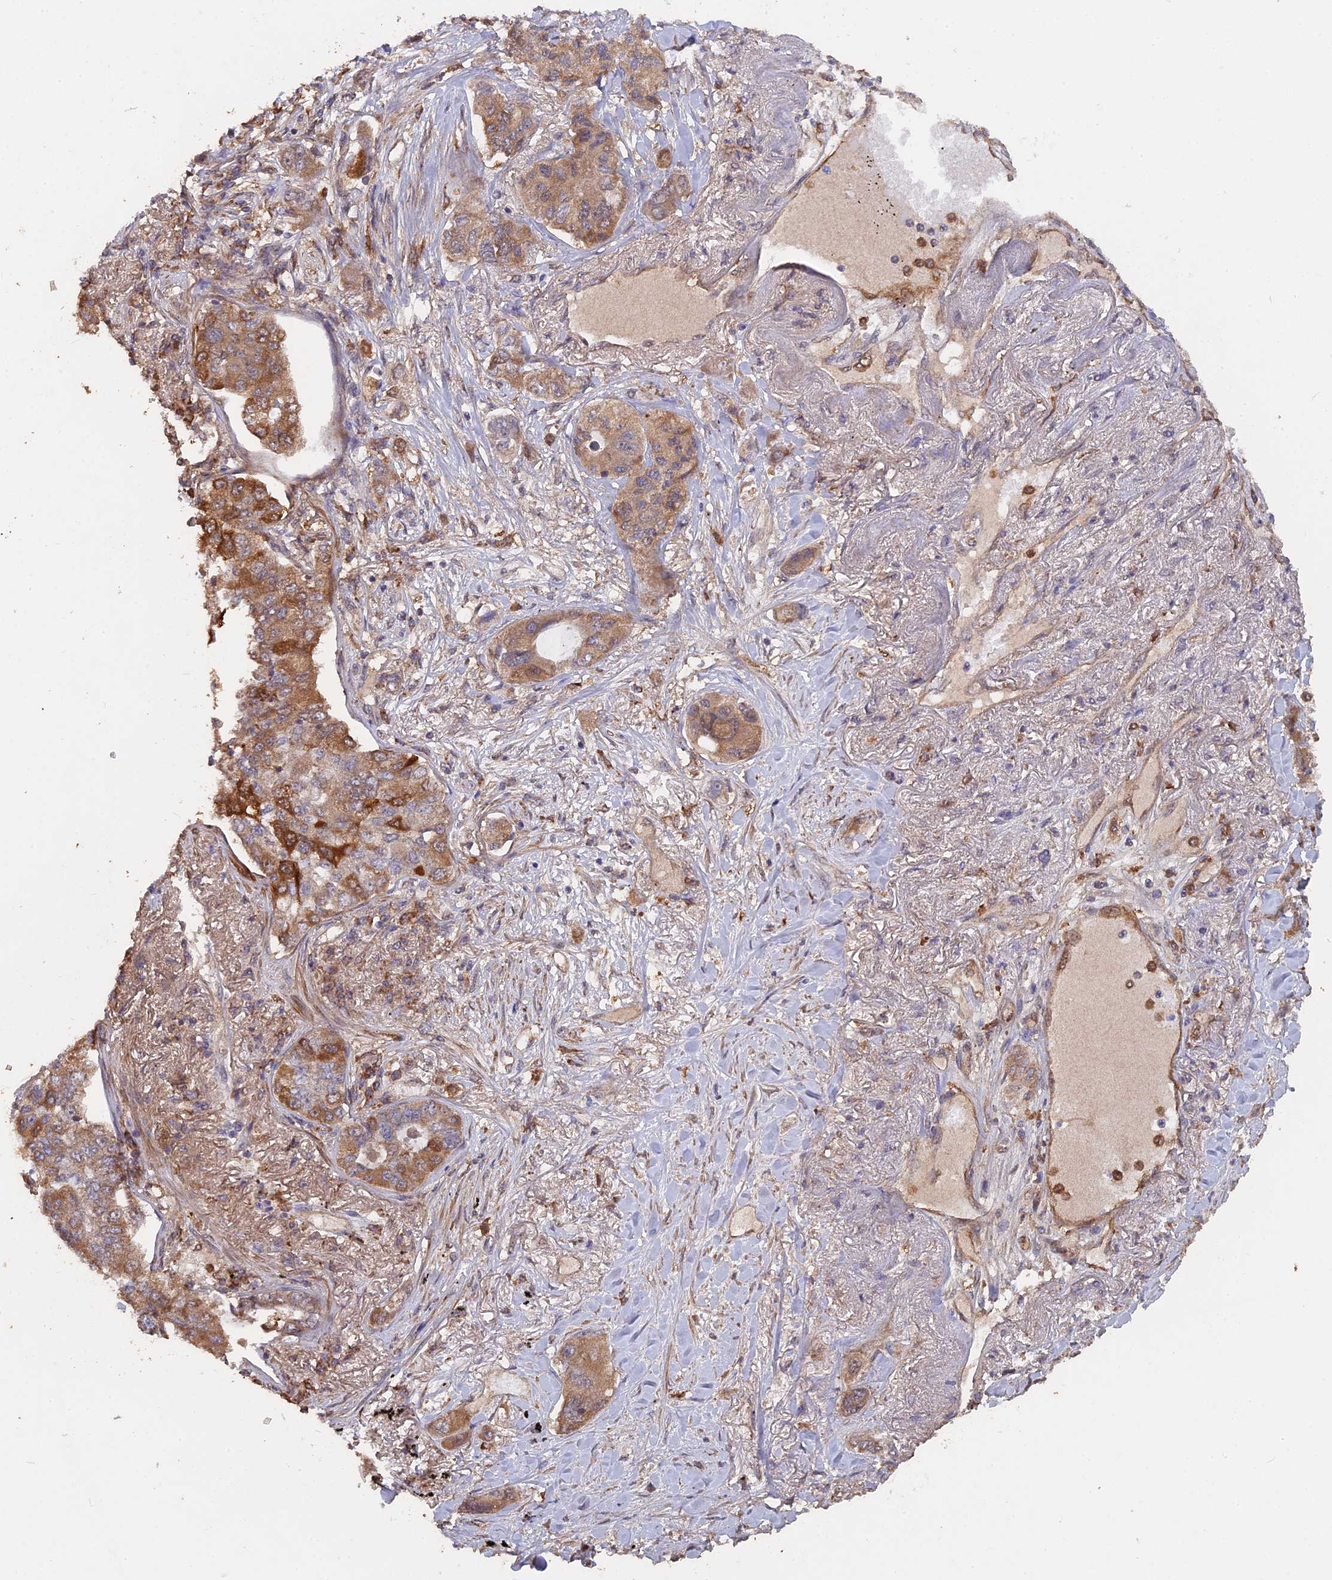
{"staining": {"intensity": "moderate", "quantity": "25%-75%", "location": "cytoplasmic/membranous"}, "tissue": "lung cancer", "cell_type": "Tumor cells", "image_type": "cancer", "snomed": [{"axis": "morphology", "description": "Adenocarcinoma, NOS"}, {"axis": "topography", "description": "Lung"}], "caption": "Immunohistochemistry image of neoplastic tissue: human adenocarcinoma (lung) stained using immunohistochemistry displays medium levels of moderate protein expression localized specifically in the cytoplasmic/membranous of tumor cells, appearing as a cytoplasmic/membranous brown color.", "gene": "SAC3D1", "patient": {"sex": "male", "age": 49}}